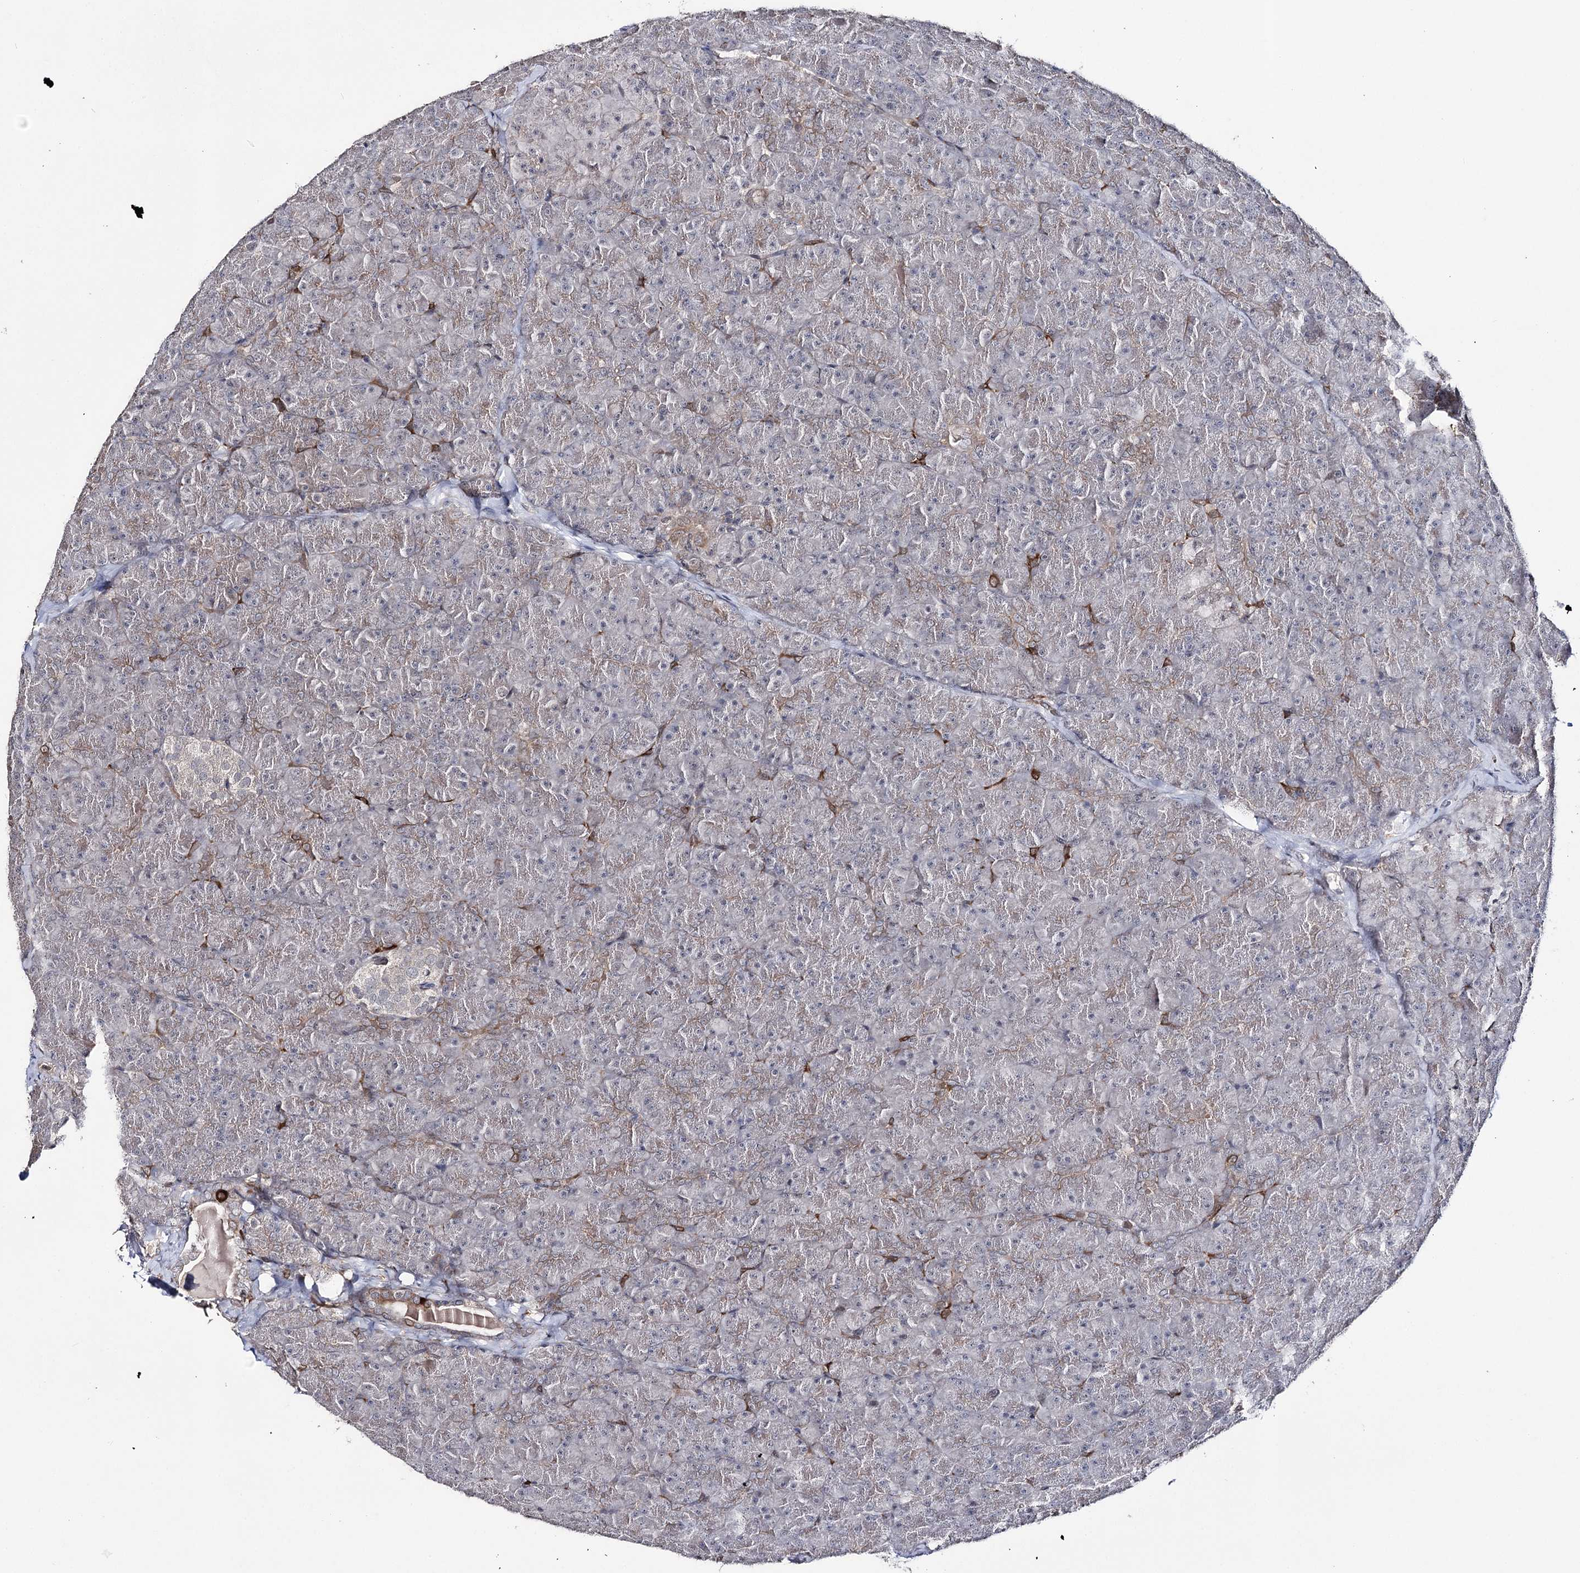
{"staining": {"intensity": "moderate", "quantity": "<25%", "location": "cytoplasmic/membranous"}, "tissue": "pancreas", "cell_type": "Exocrine glandular cells", "image_type": "normal", "snomed": [{"axis": "morphology", "description": "Normal tissue, NOS"}, {"axis": "topography", "description": "Pancreas"}], "caption": "A brown stain shows moderate cytoplasmic/membranous positivity of a protein in exocrine glandular cells of unremarkable human pancreas.", "gene": "HSD11B2", "patient": {"sex": "male", "age": 36}}